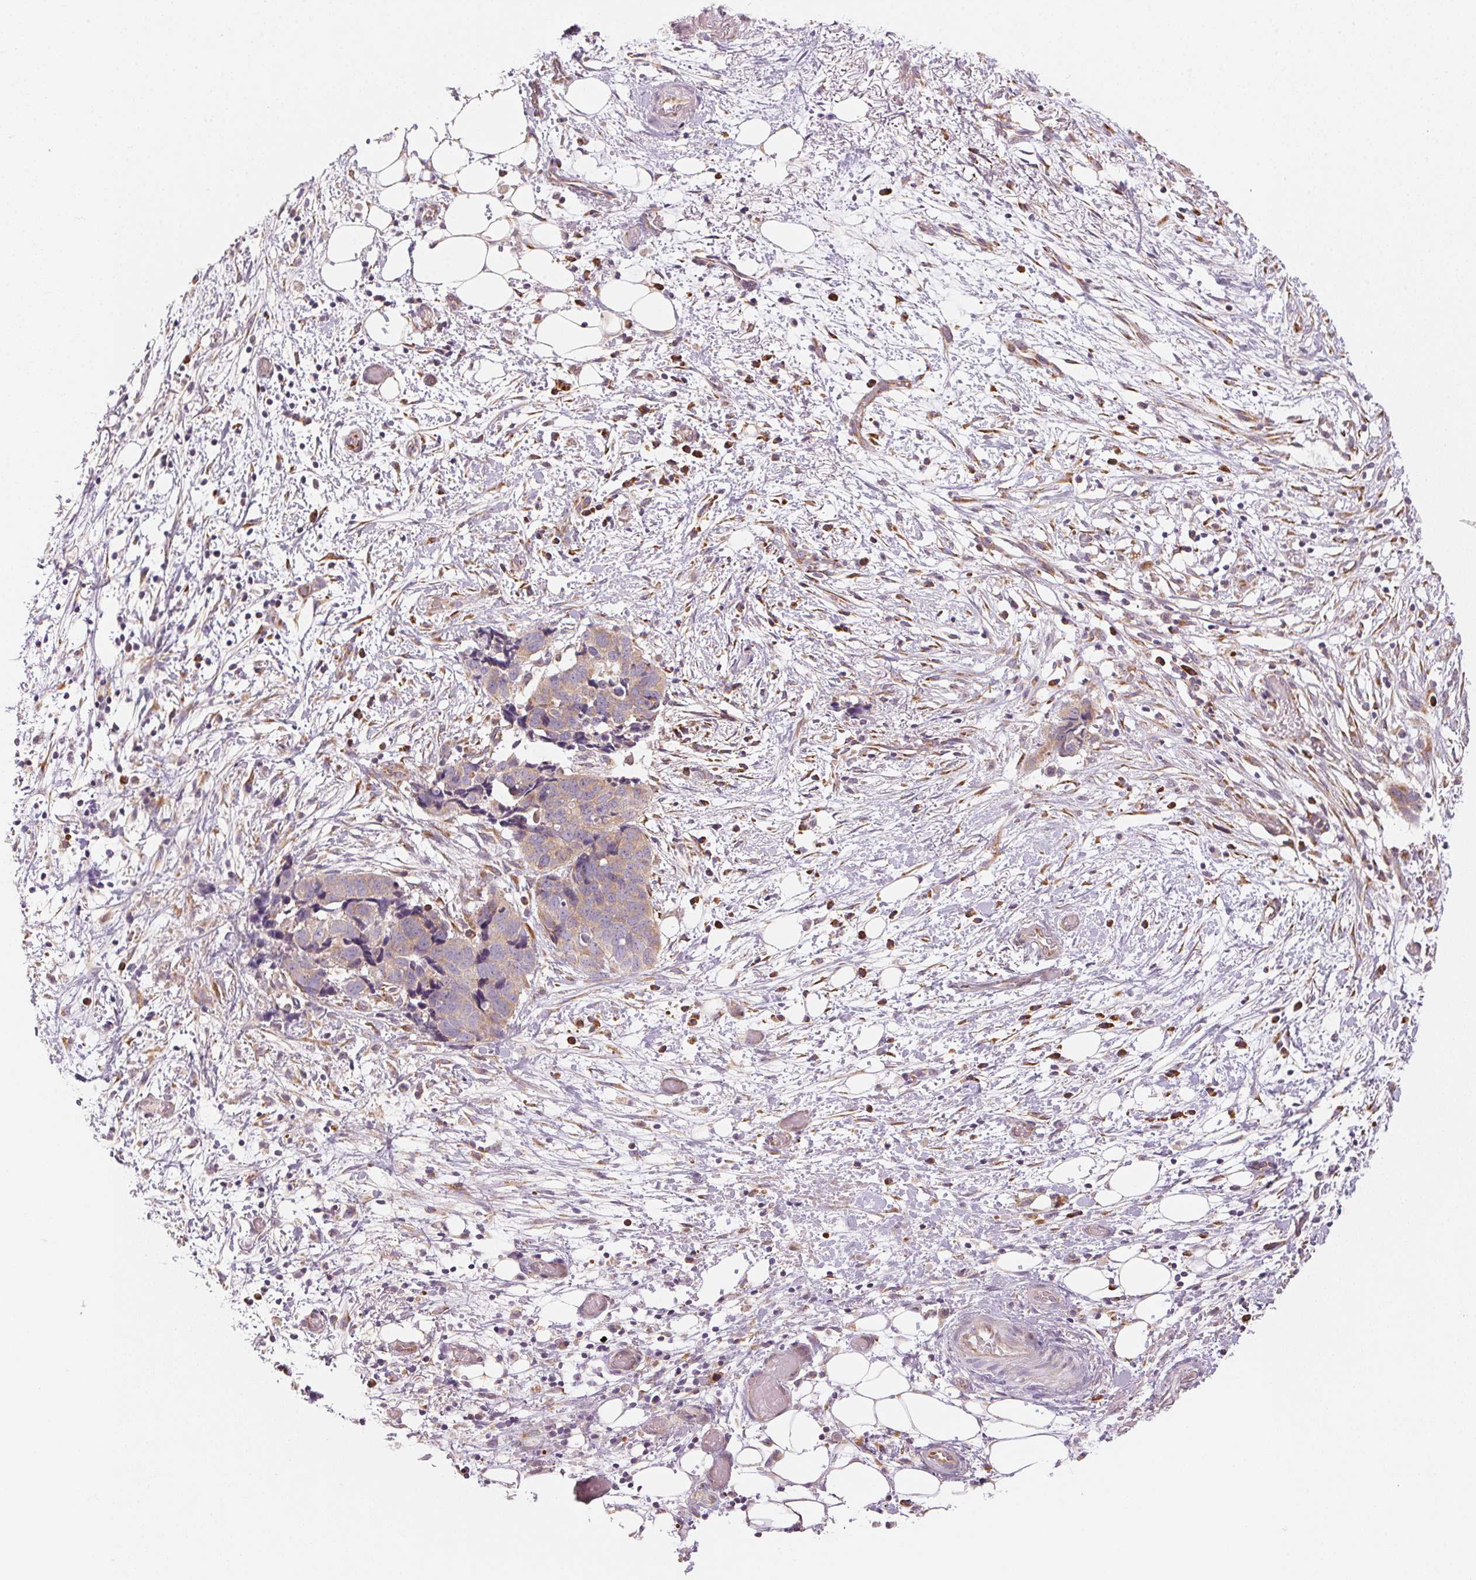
{"staining": {"intensity": "weak", "quantity": ">75%", "location": "cytoplasmic/membranous"}, "tissue": "ovarian cancer", "cell_type": "Tumor cells", "image_type": "cancer", "snomed": [{"axis": "morphology", "description": "Cystadenocarcinoma, serous, NOS"}, {"axis": "topography", "description": "Ovary"}], "caption": "IHC micrograph of neoplastic tissue: human serous cystadenocarcinoma (ovarian) stained using IHC reveals low levels of weak protein expression localized specifically in the cytoplasmic/membranous of tumor cells, appearing as a cytoplasmic/membranous brown color.", "gene": "BLOC1S2", "patient": {"sex": "female", "age": 69}}